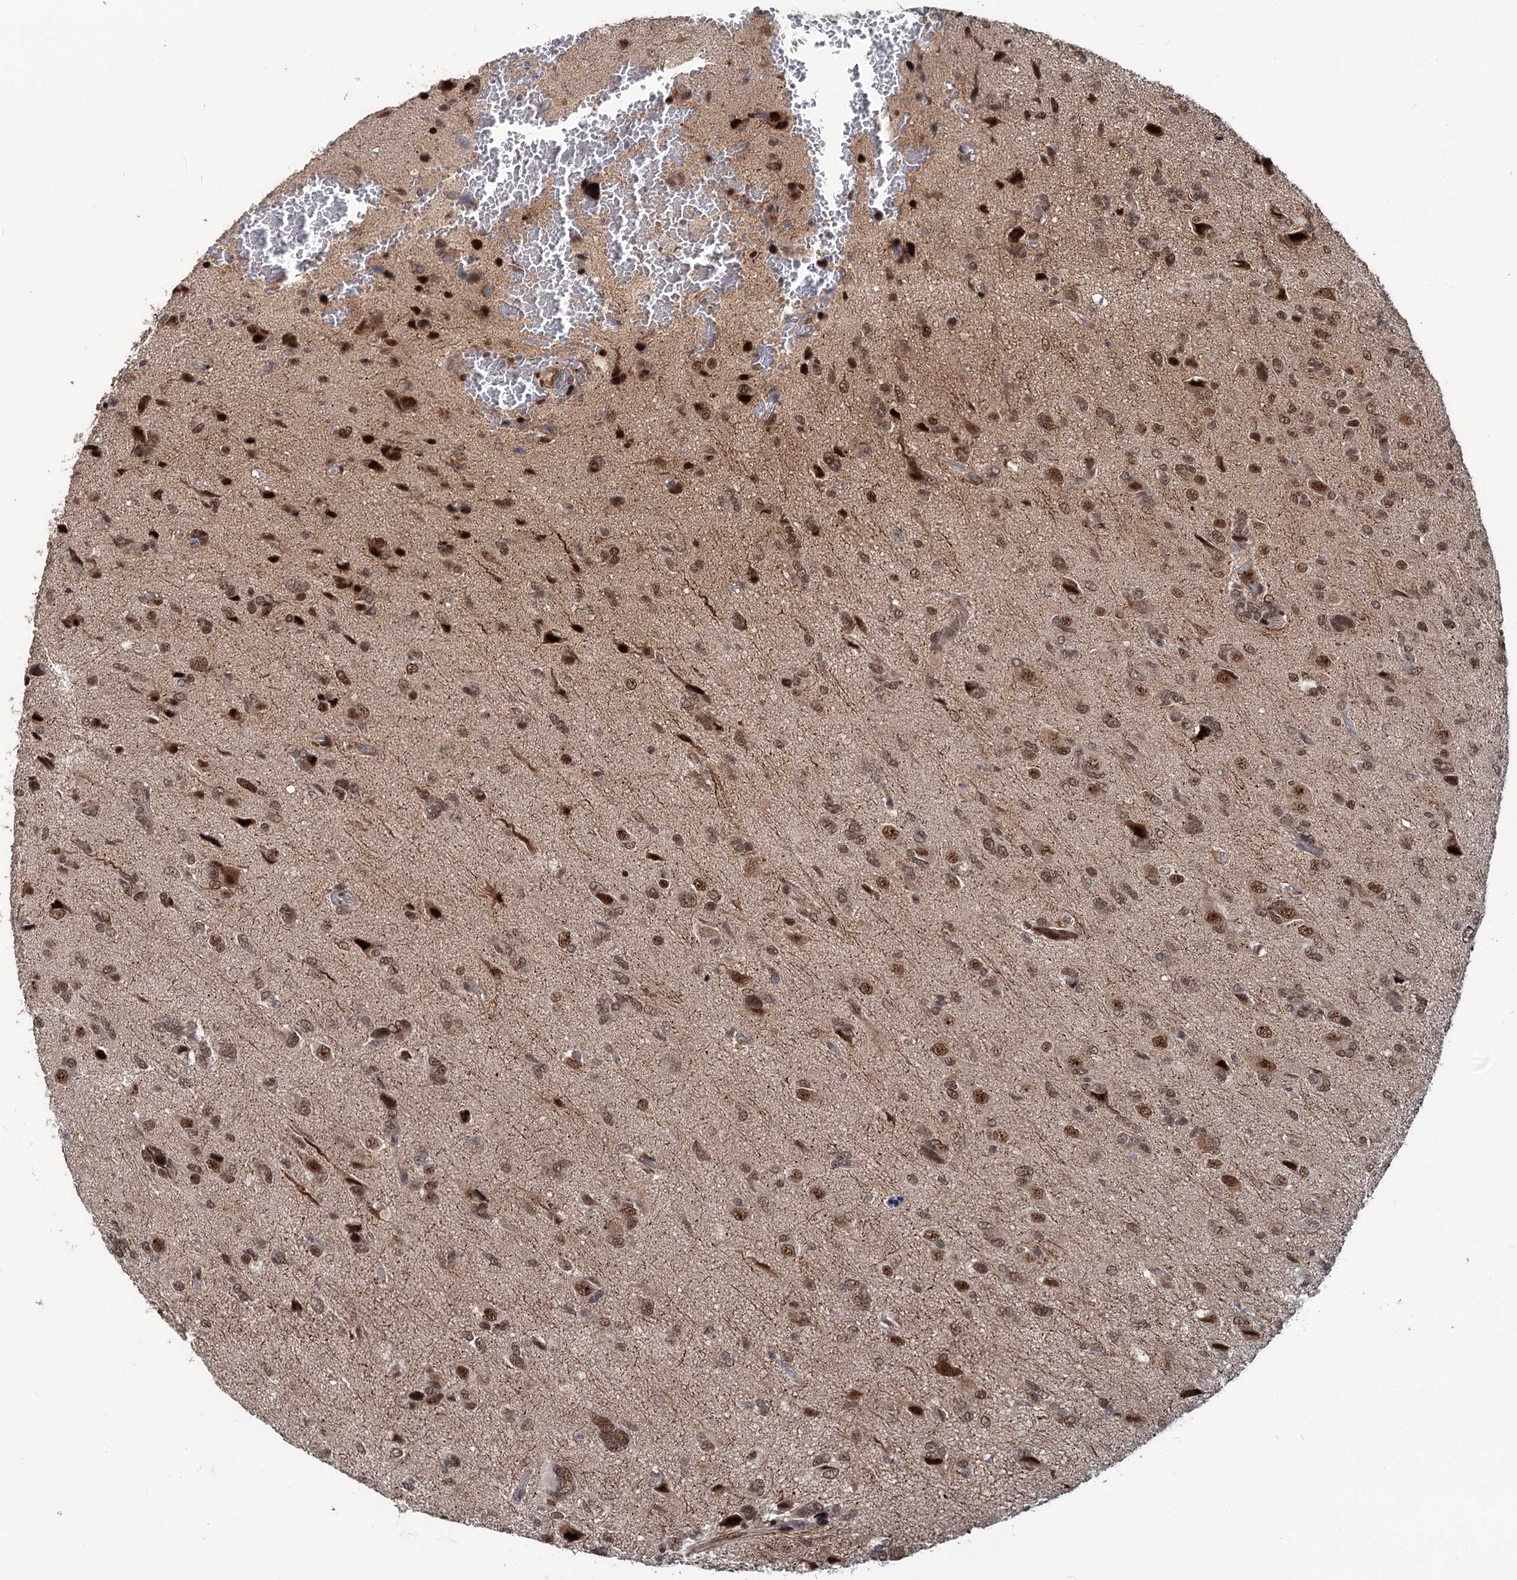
{"staining": {"intensity": "moderate", "quantity": ">75%", "location": "nuclear"}, "tissue": "glioma", "cell_type": "Tumor cells", "image_type": "cancer", "snomed": [{"axis": "morphology", "description": "Glioma, malignant, High grade"}, {"axis": "topography", "description": "Brain"}], "caption": "Immunohistochemistry (IHC) histopathology image of neoplastic tissue: human malignant glioma (high-grade) stained using immunohistochemistry demonstrates medium levels of moderate protein expression localized specifically in the nuclear of tumor cells, appearing as a nuclear brown color.", "gene": "PHF8", "patient": {"sex": "female", "age": 59}}